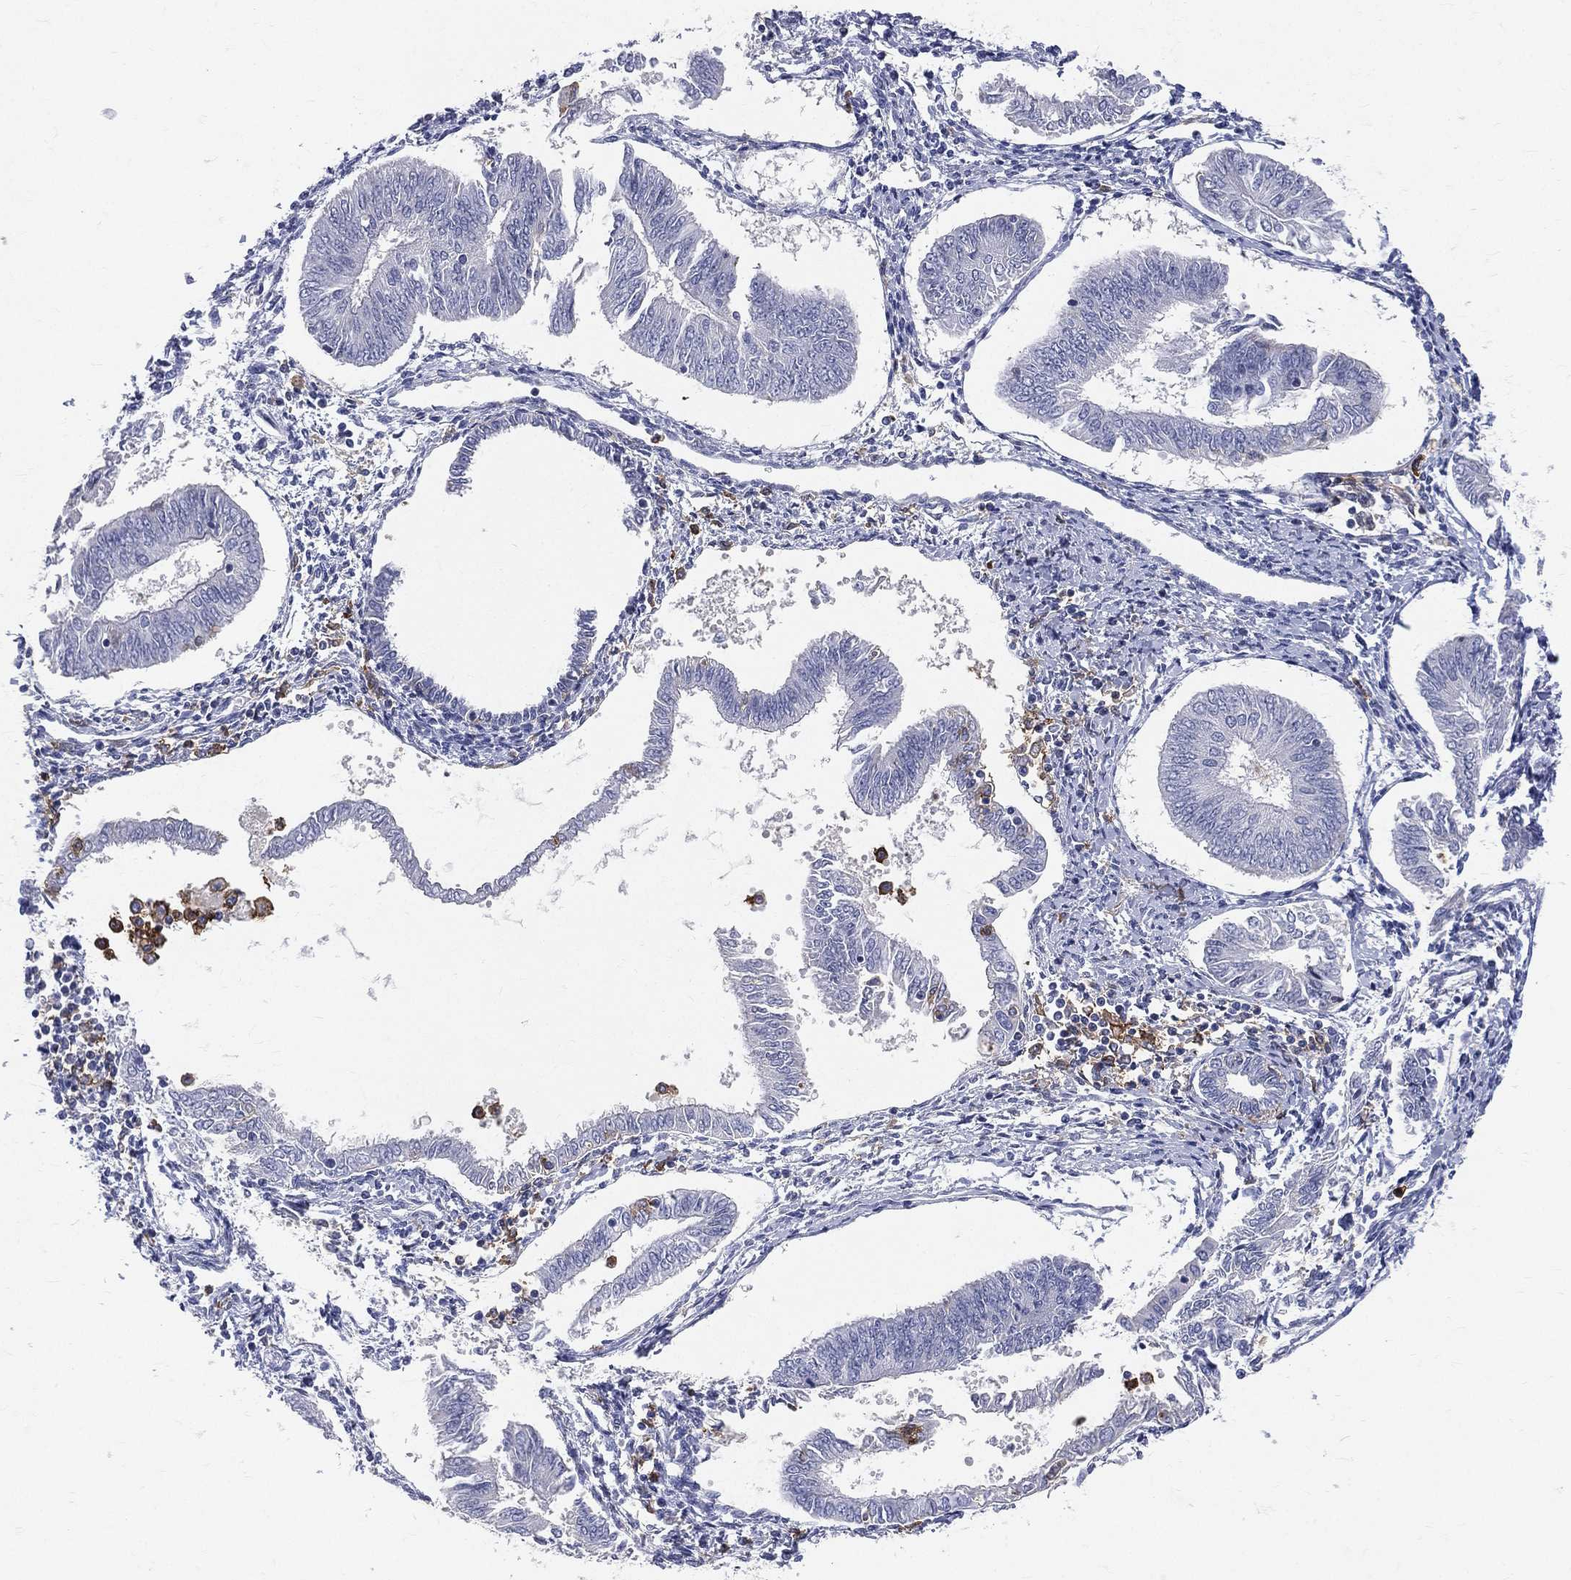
{"staining": {"intensity": "negative", "quantity": "none", "location": "none"}, "tissue": "endometrial cancer", "cell_type": "Tumor cells", "image_type": "cancer", "snomed": [{"axis": "morphology", "description": "Adenocarcinoma, NOS"}, {"axis": "topography", "description": "Endometrium"}], "caption": "Protein analysis of endometrial cancer demonstrates no significant staining in tumor cells.", "gene": "CD33", "patient": {"sex": "female", "age": 58}}